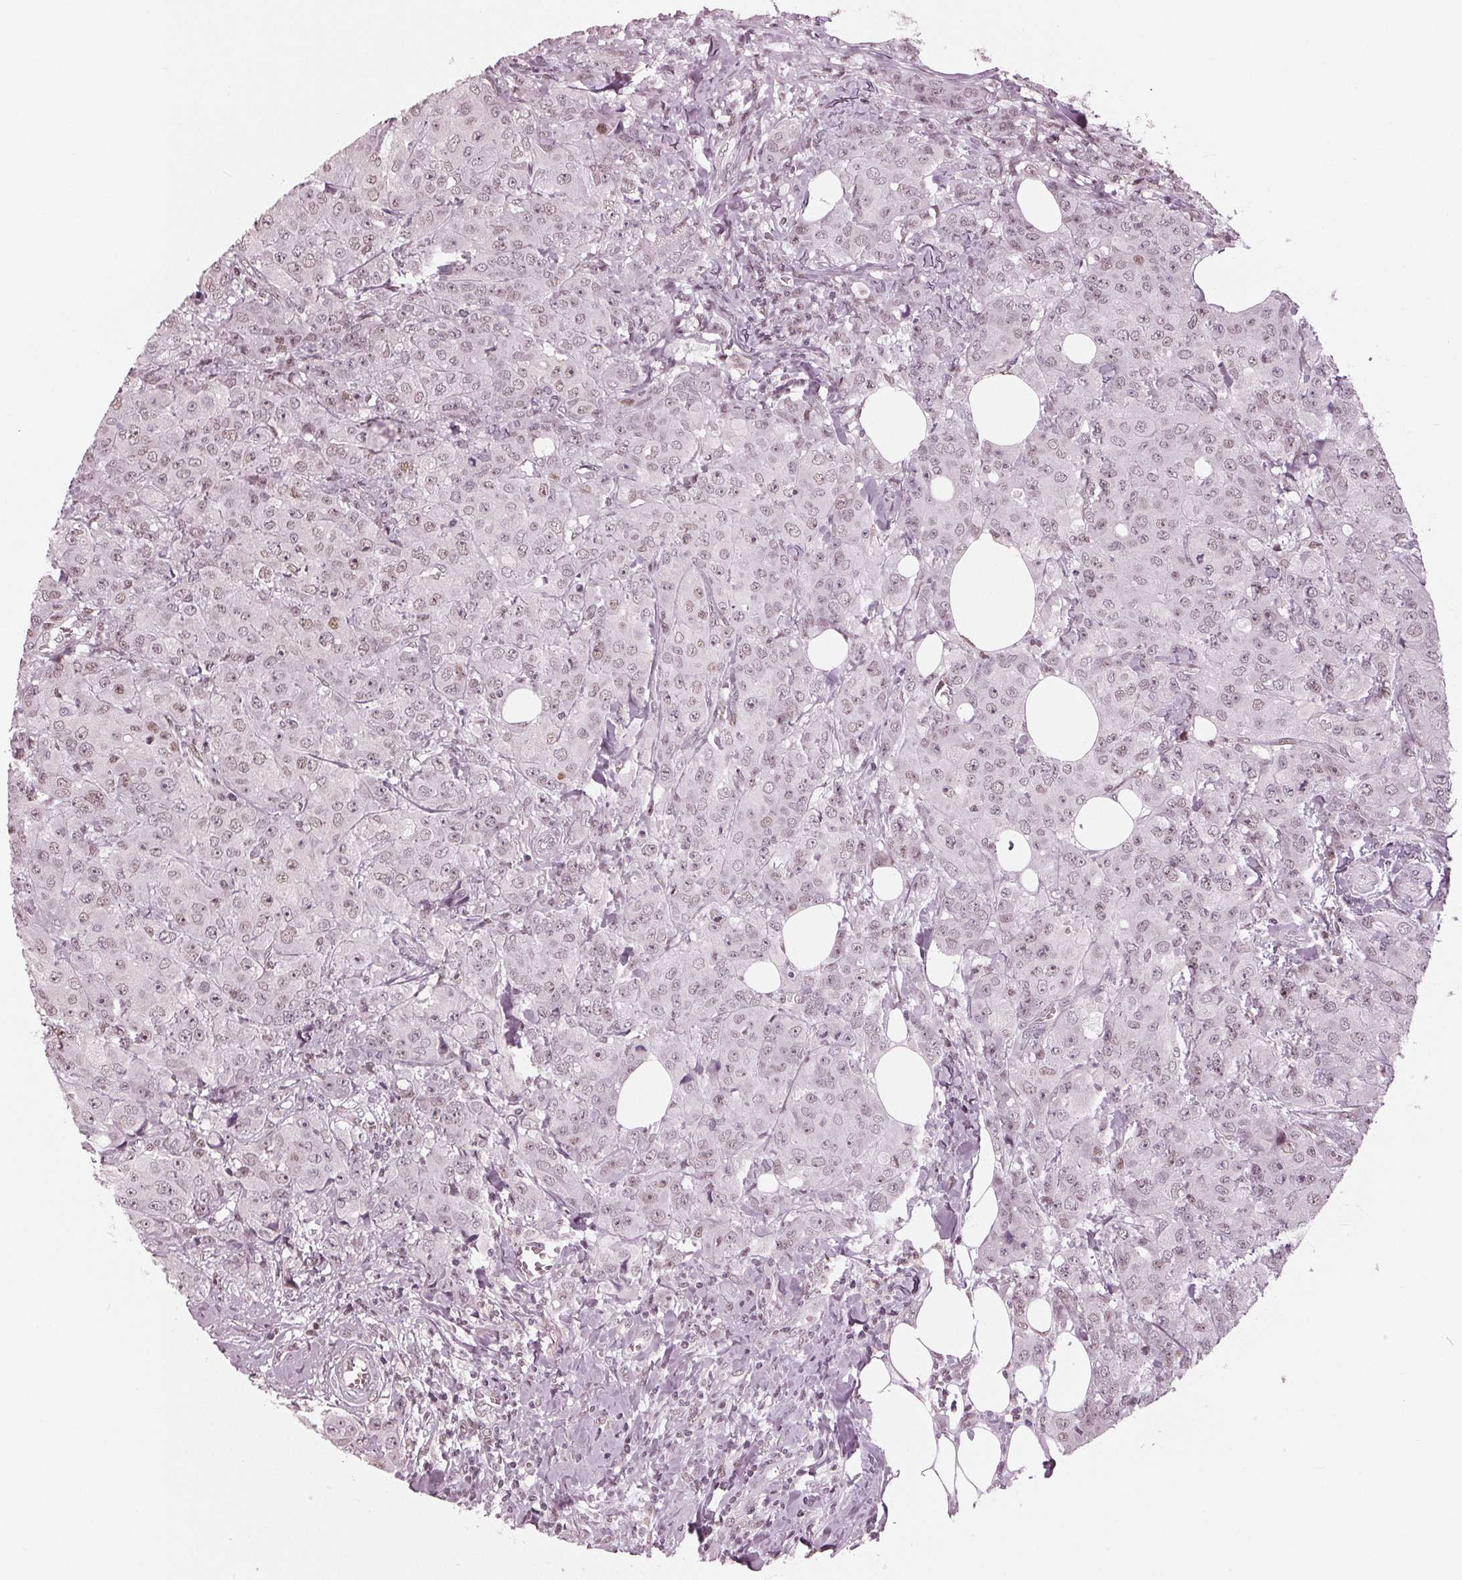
{"staining": {"intensity": "weak", "quantity": "<25%", "location": "nuclear"}, "tissue": "breast cancer", "cell_type": "Tumor cells", "image_type": "cancer", "snomed": [{"axis": "morphology", "description": "Normal tissue, NOS"}, {"axis": "morphology", "description": "Duct carcinoma"}, {"axis": "topography", "description": "Breast"}], "caption": "The IHC micrograph has no significant expression in tumor cells of invasive ductal carcinoma (breast) tissue. Nuclei are stained in blue.", "gene": "DNMT3L", "patient": {"sex": "female", "age": 43}}